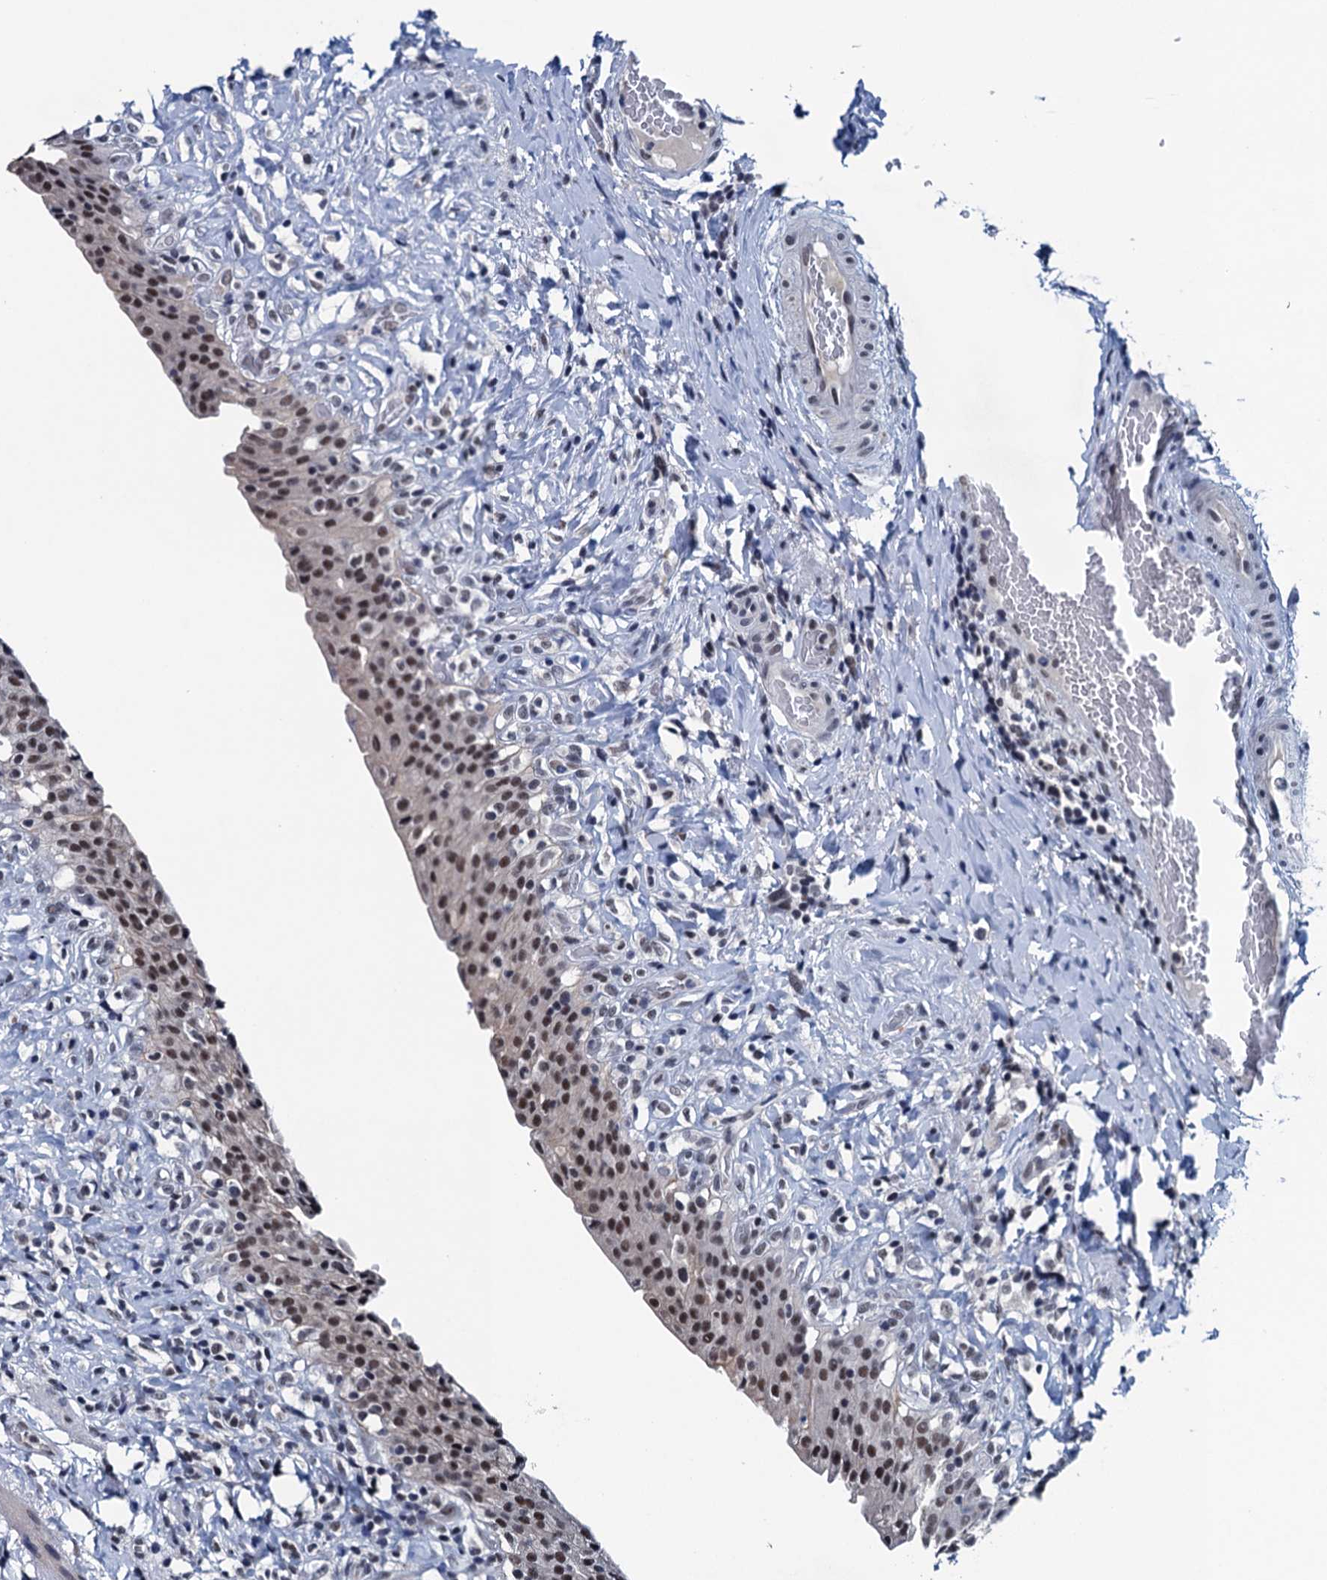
{"staining": {"intensity": "moderate", "quantity": ">75%", "location": "nuclear"}, "tissue": "urinary bladder", "cell_type": "Urothelial cells", "image_type": "normal", "snomed": [{"axis": "morphology", "description": "Normal tissue, NOS"}, {"axis": "morphology", "description": "Inflammation, NOS"}, {"axis": "topography", "description": "Urinary bladder"}], "caption": "Brown immunohistochemical staining in unremarkable human urinary bladder shows moderate nuclear staining in about >75% of urothelial cells.", "gene": "FNBP4", "patient": {"sex": "male", "age": 64}}